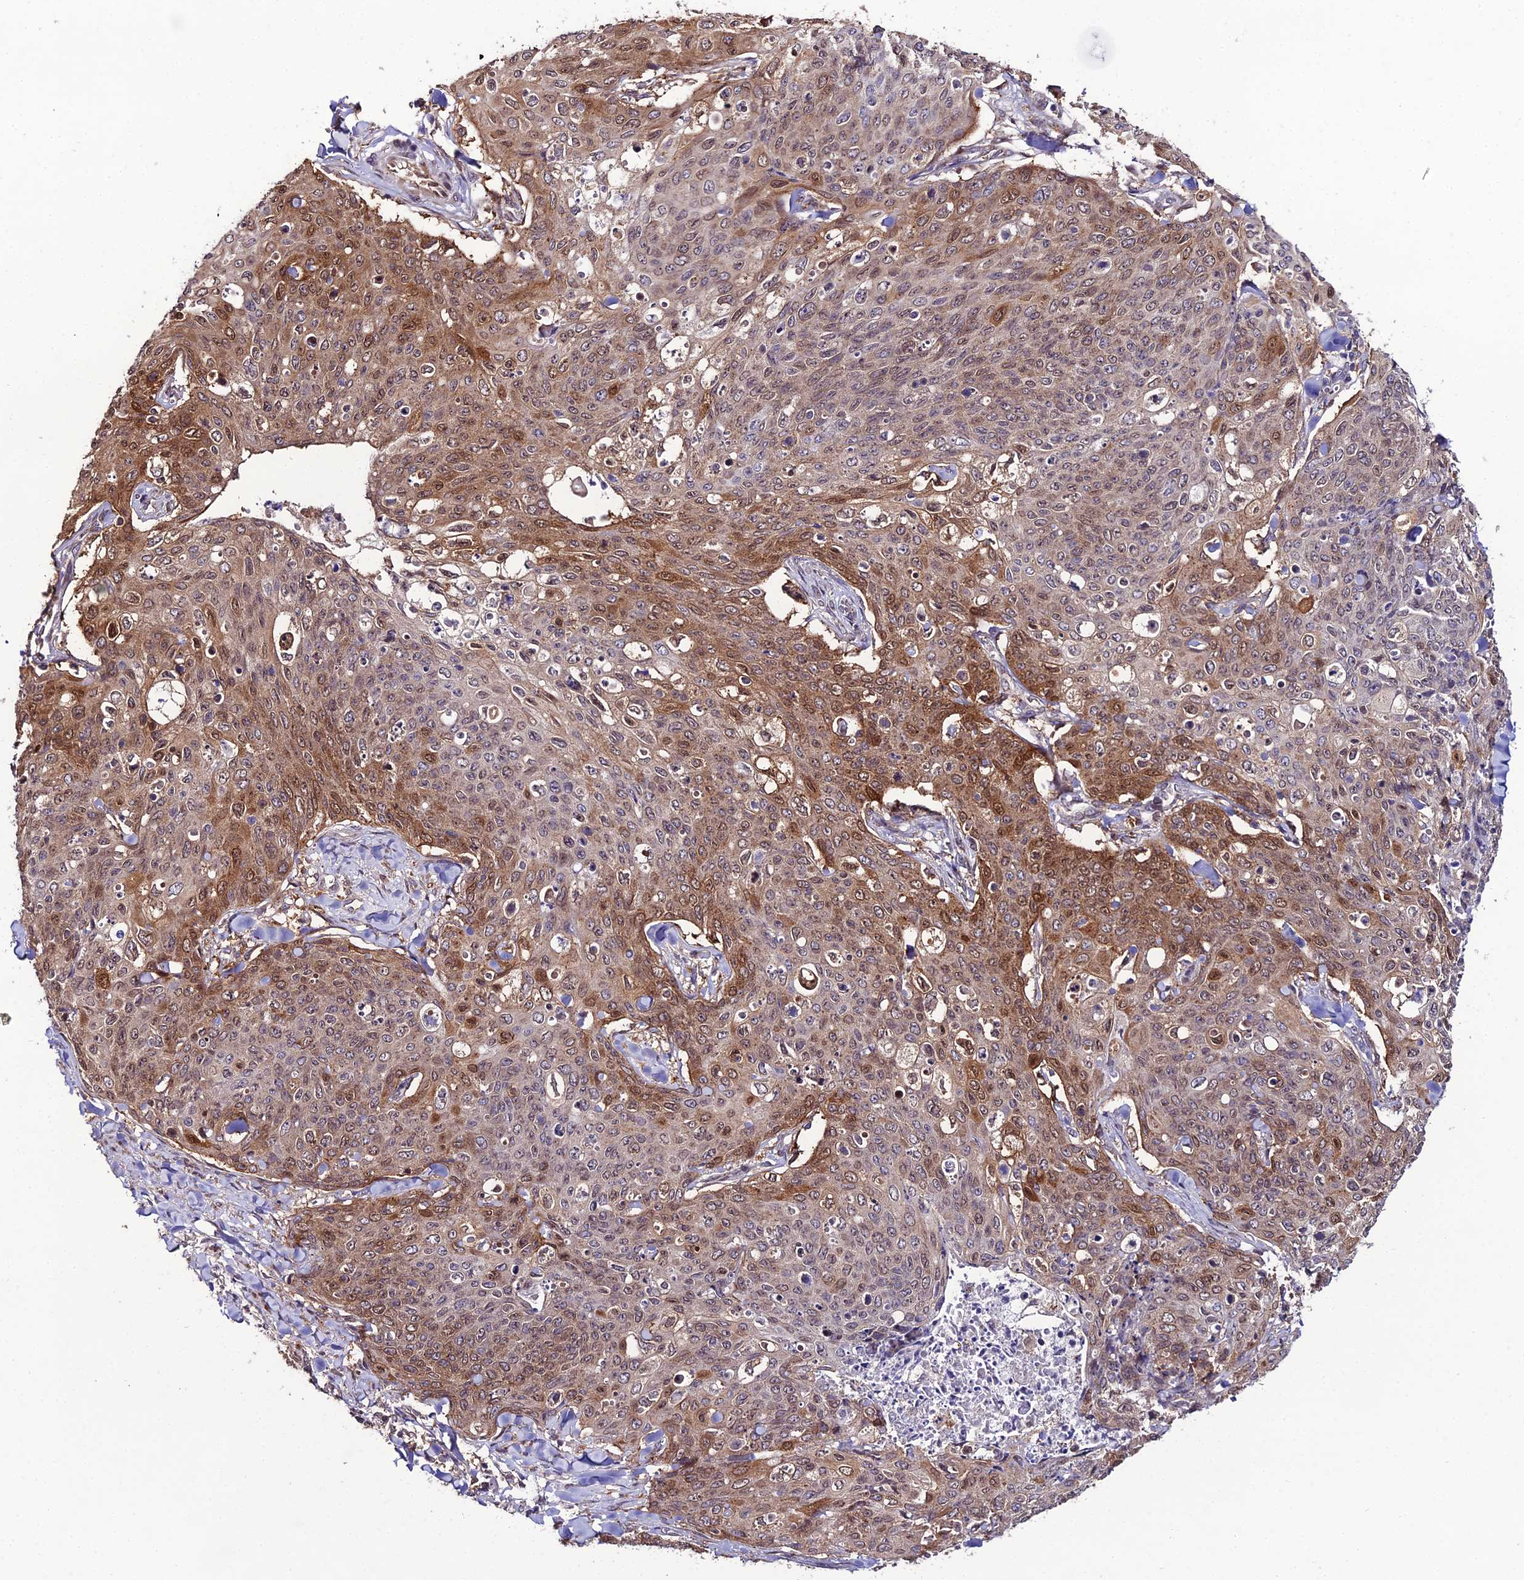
{"staining": {"intensity": "moderate", "quantity": ">75%", "location": "cytoplasmic/membranous,nuclear"}, "tissue": "skin cancer", "cell_type": "Tumor cells", "image_type": "cancer", "snomed": [{"axis": "morphology", "description": "Squamous cell carcinoma, NOS"}, {"axis": "topography", "description": "Skin"}, {"axis": "topography", "description": "Vulva"}], "caption": "High-magnification brightfield microscopy of skin squamous cell carcinoma stained with DAB (3,3'-diaminobenzidine) (brown) and counterstained with hematoxylin (blue). tumor cells exhibit moderate cytoplasmic/membranous and nuclear expression is appreciated in approximately>75% of cells. (Brightfield microscopy of DAB IHC at high magnification).", "gene": "DDX19A", "patient": {"sex": "female", "age": 85}}